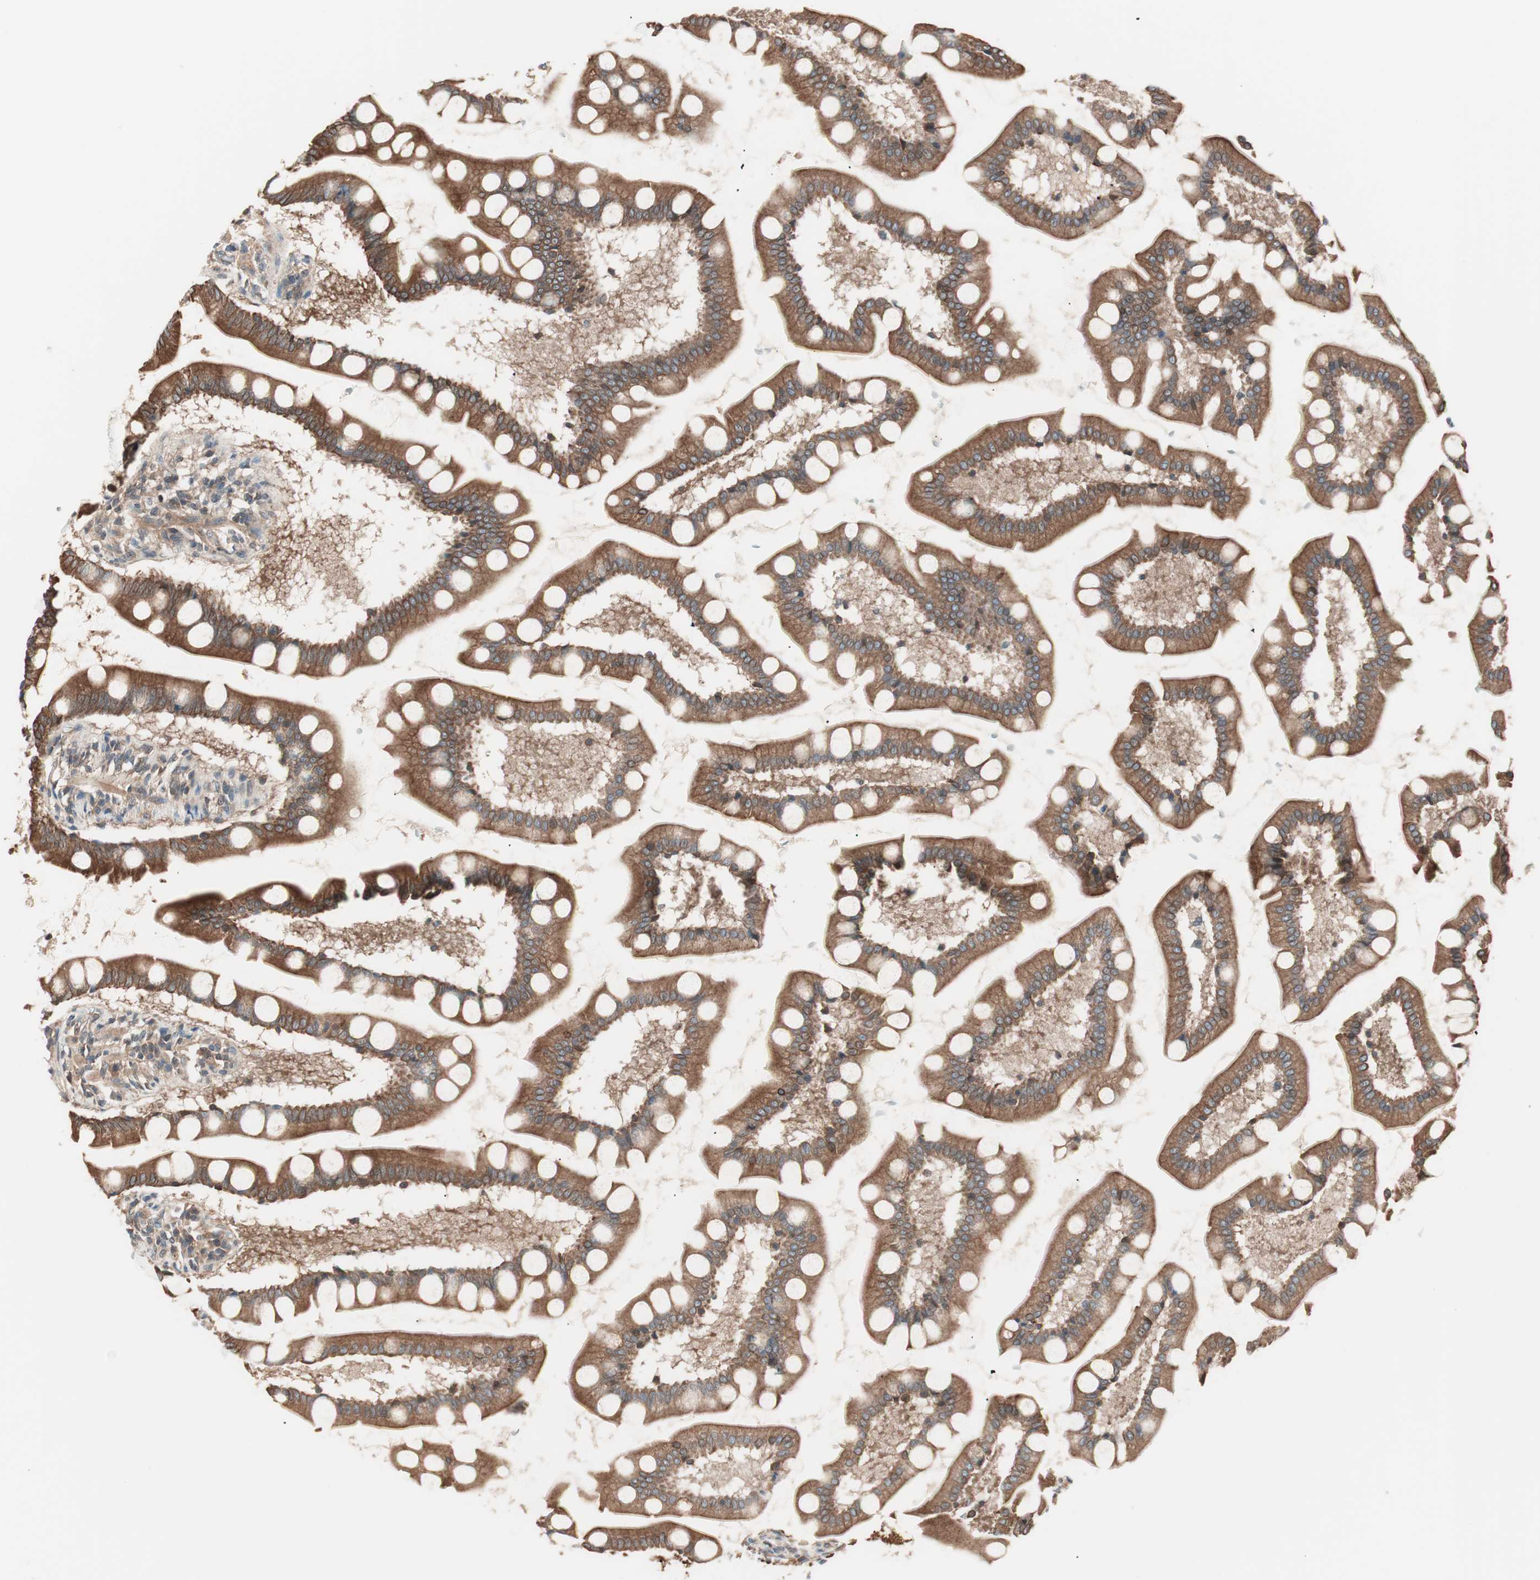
{"staining": {"intensity": "strong", "quantity": ">75%", "location": "cytoplasmic/membranous"}, "tissue": "small intestine", "cell_type": "Glandular cells", "image_type": "normal", "snomed": [{"axis": "morphology", "description": "Normal tissue, NOS"}, {"axis": "topography", "description": "Small intestine"}], "caption": "Immunohistochemistry (IHC) of benign human small intestine reveals high levels of strong cytoplasmic/membranous expression in about >75% of glandular cells.", "gene": "TSG101", "patient": {"sex": "male", "age": 41}}